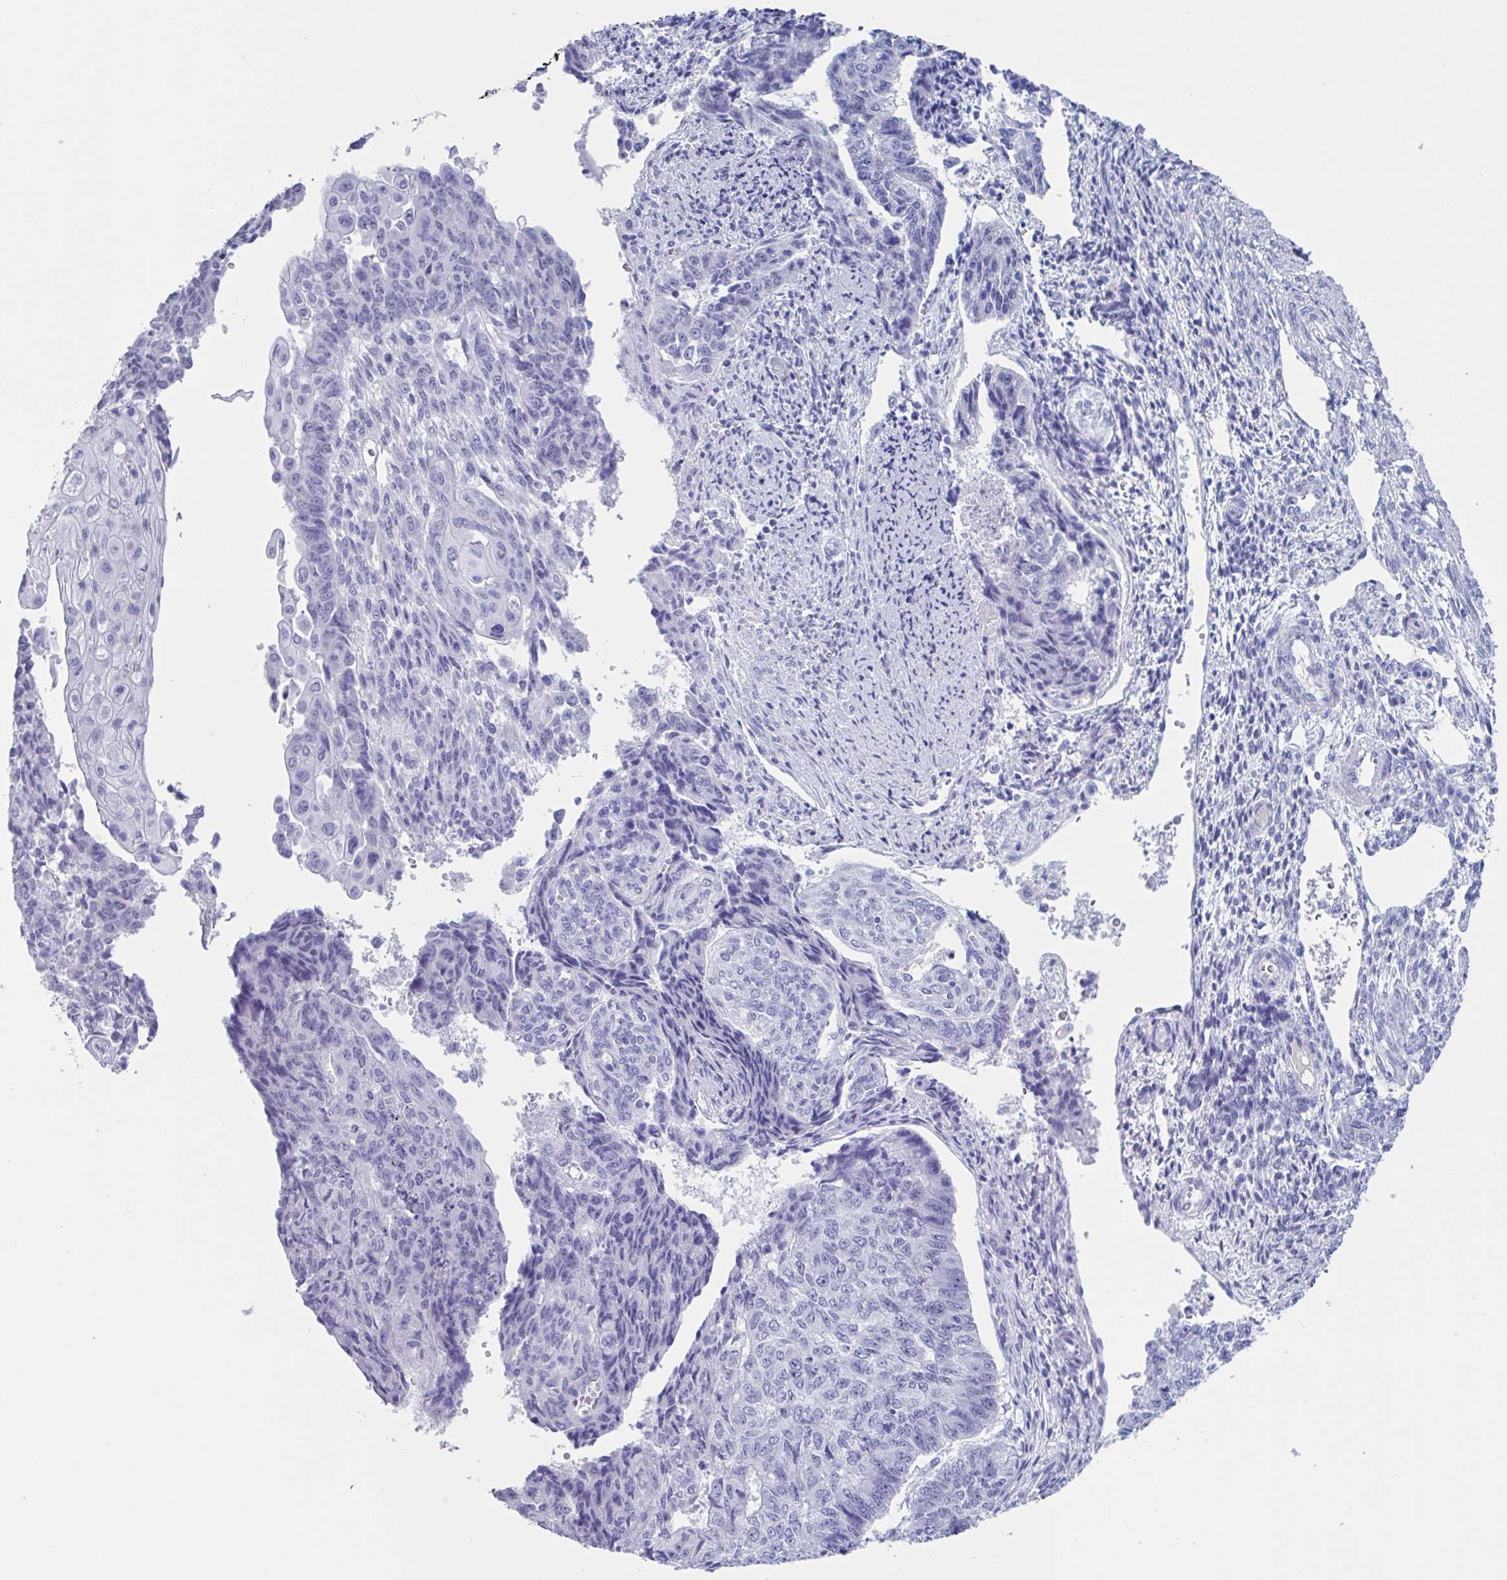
{"staining": {"intensity": "negative", "quantity": "none", "location": "none"}, "tissue": "endometrial cancer", "cell_type": "Tumor cells", "image_type": "cancer", "snomed": [{"axis": "morphology", "description": "Adenocarcinoma, NOS"}, {"axis": "topography", "description": "Endometrium"}], "caption": "This image is of endometrial cancer stained with immunohistochemistry (IHC) to label a protein in brown with the nuclei are counter-stained blue. There is no positivity in tumor cells.", "gene": "USP35", "patient": {"sex": "female", "age": 32}}